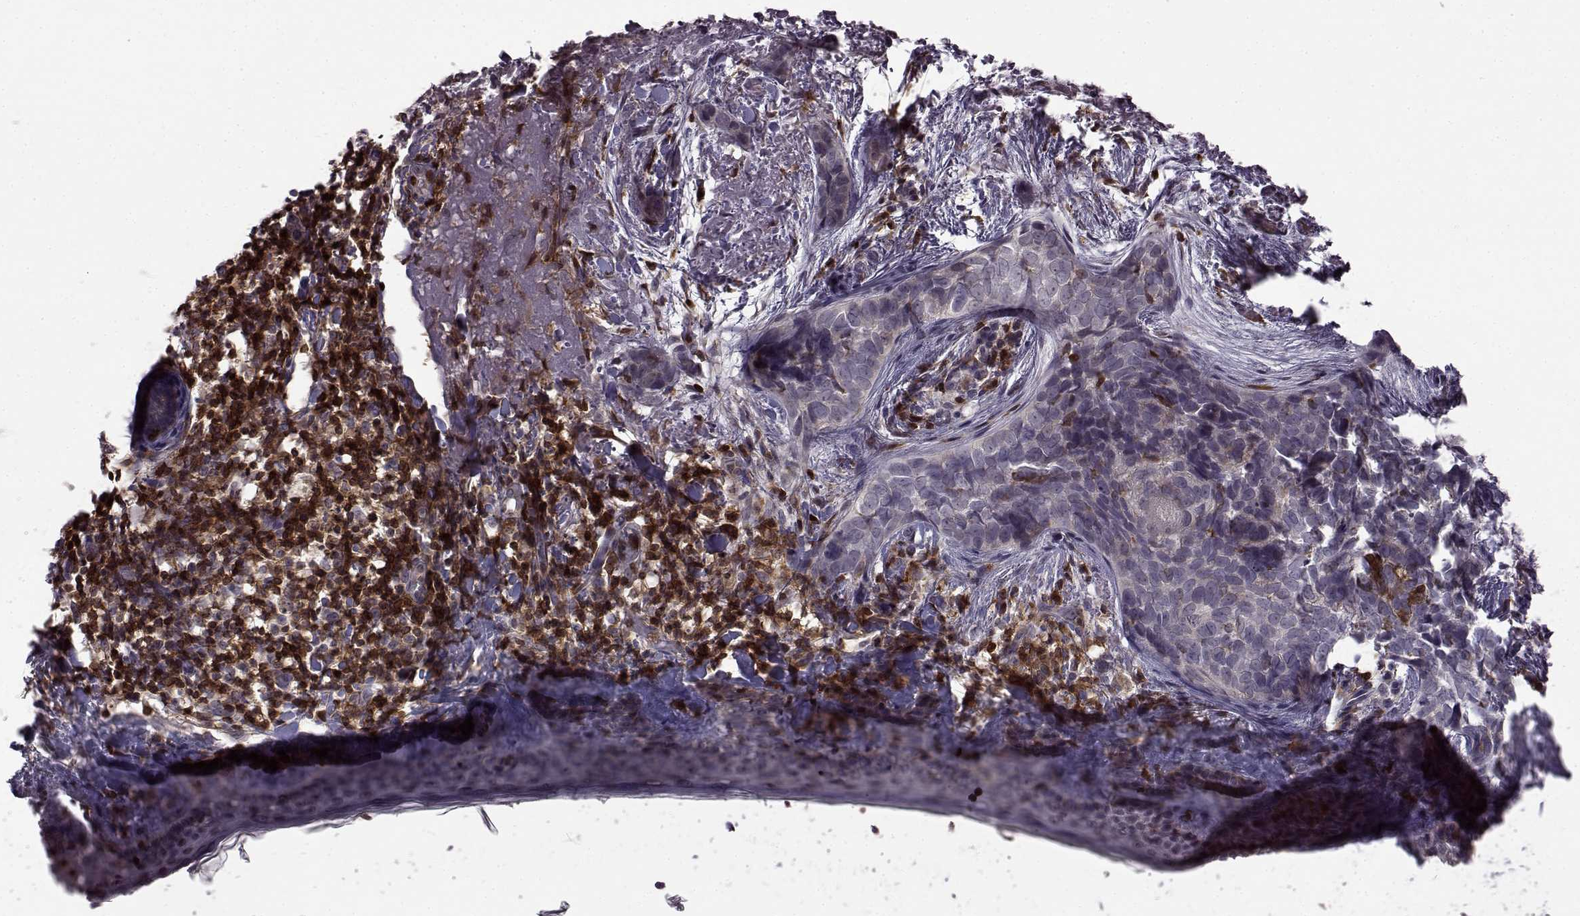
{"staining": {"intensity": "negative", "quantity": "none", "location": "none"}, "tissue": "skin cancer", "cell_type": "Tumor cells", "image_type": "cancer", "snomed": [{"axis": "morphology", "description": "Basal cell carcinoma"}, {"axis": "topography", "description": "Skin"}], "caption": "An image of human skin basal cell carcinoma is negative for staining in tumor cells.", "gene": "DOK2", "patient": {"sex": "male", "age": 87}}